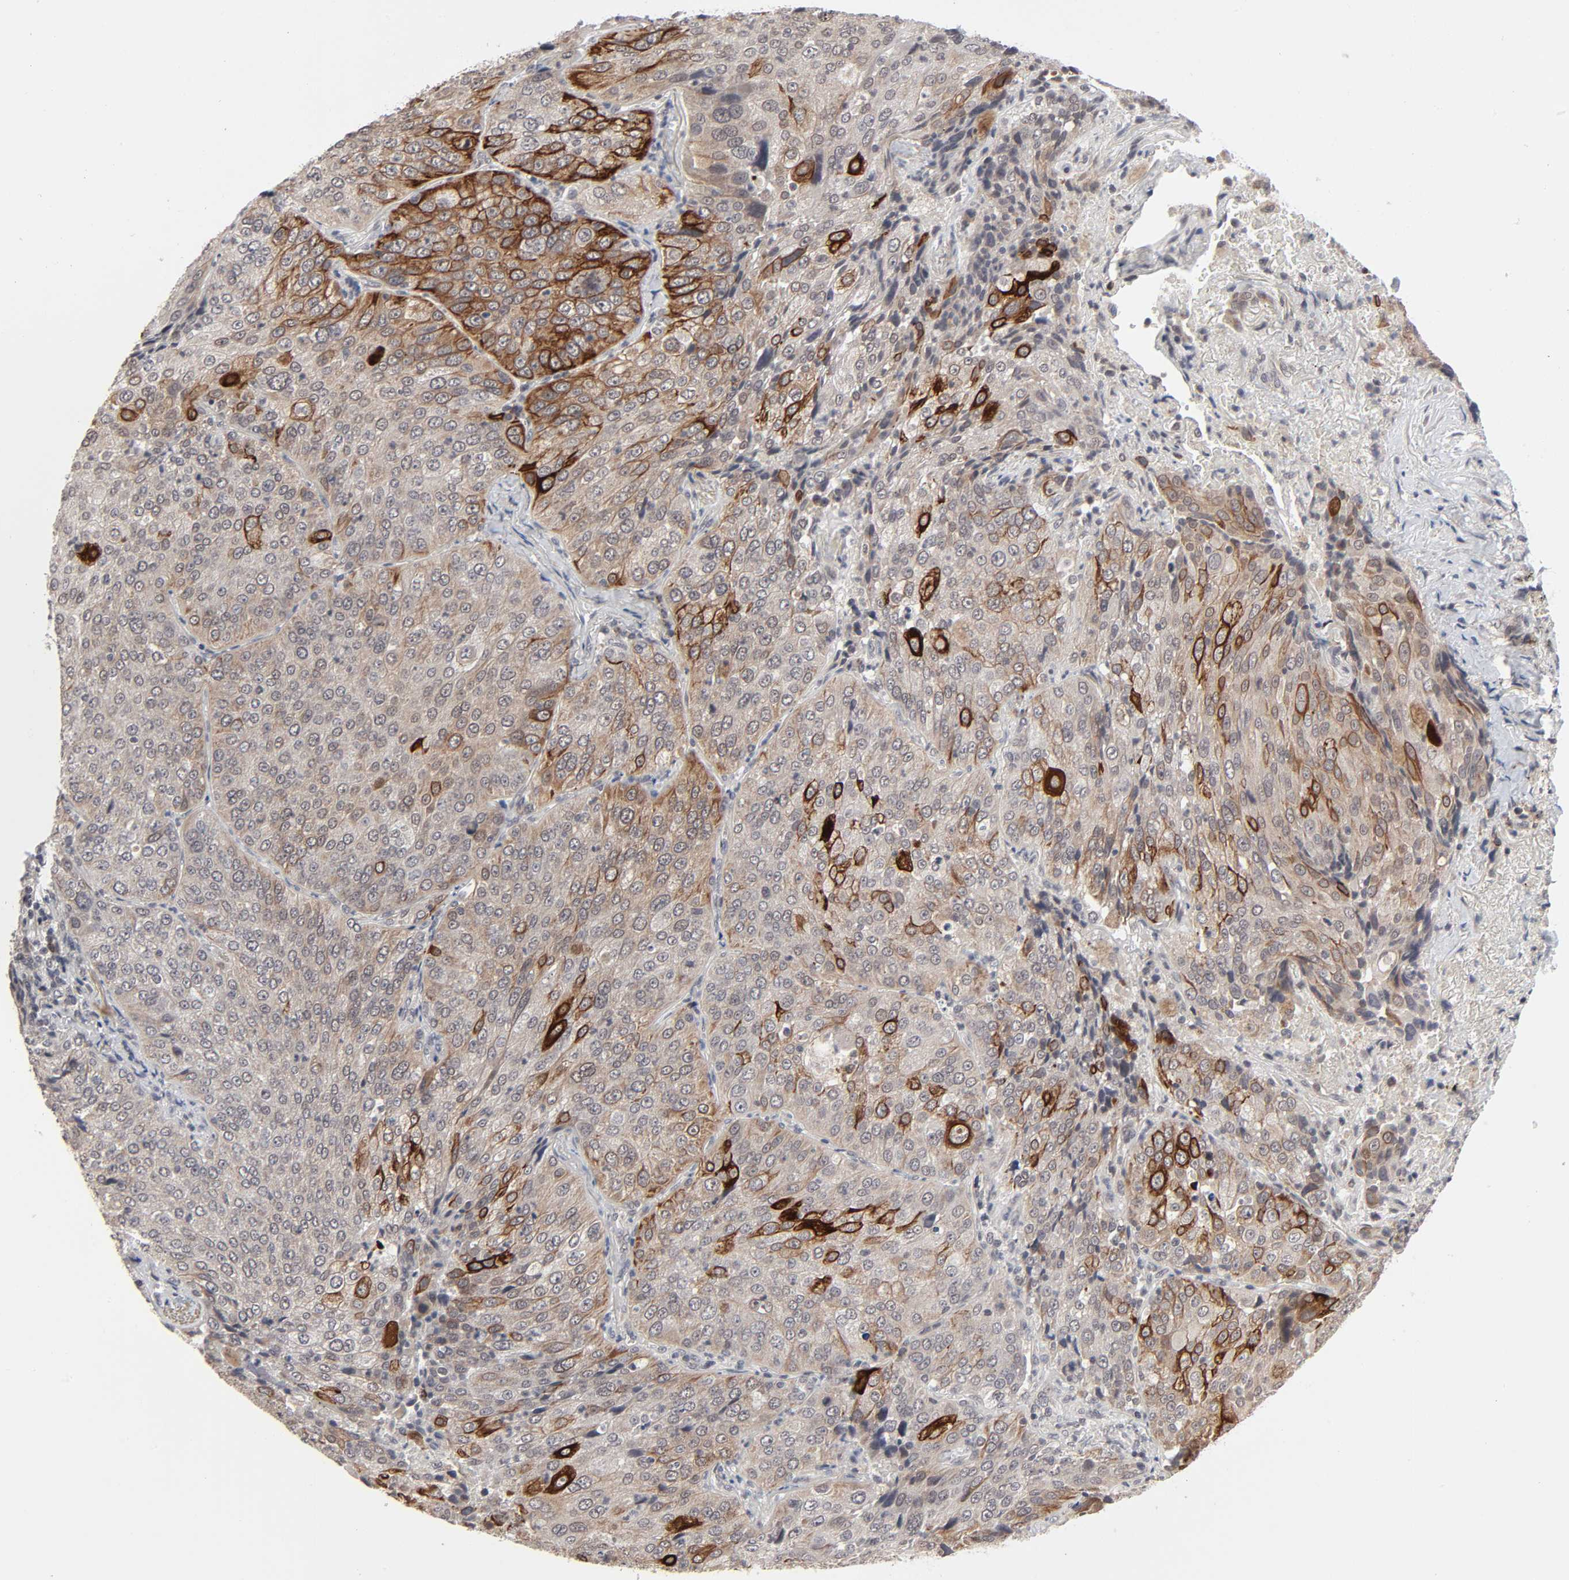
{"staining": {"intensity": "strong", "quantity": ">75%", "location": "cytoplasmic/membranous"}, "tissue": "lung cancer", "cell_type": "Tumor cells", "image_type": "cancer", "snomed": [{"axis": "morphology", "description": "Squamous cell carcinoma, NOS"}, {"axis": "topography", "description": "Lung"}], "caption": "Tumor cells display strong cytoplasmic/membranous positivity in about >75% of cells in lung cancer.", "gene": "AUH", "patient": {"sex": "male", "age": 54}}